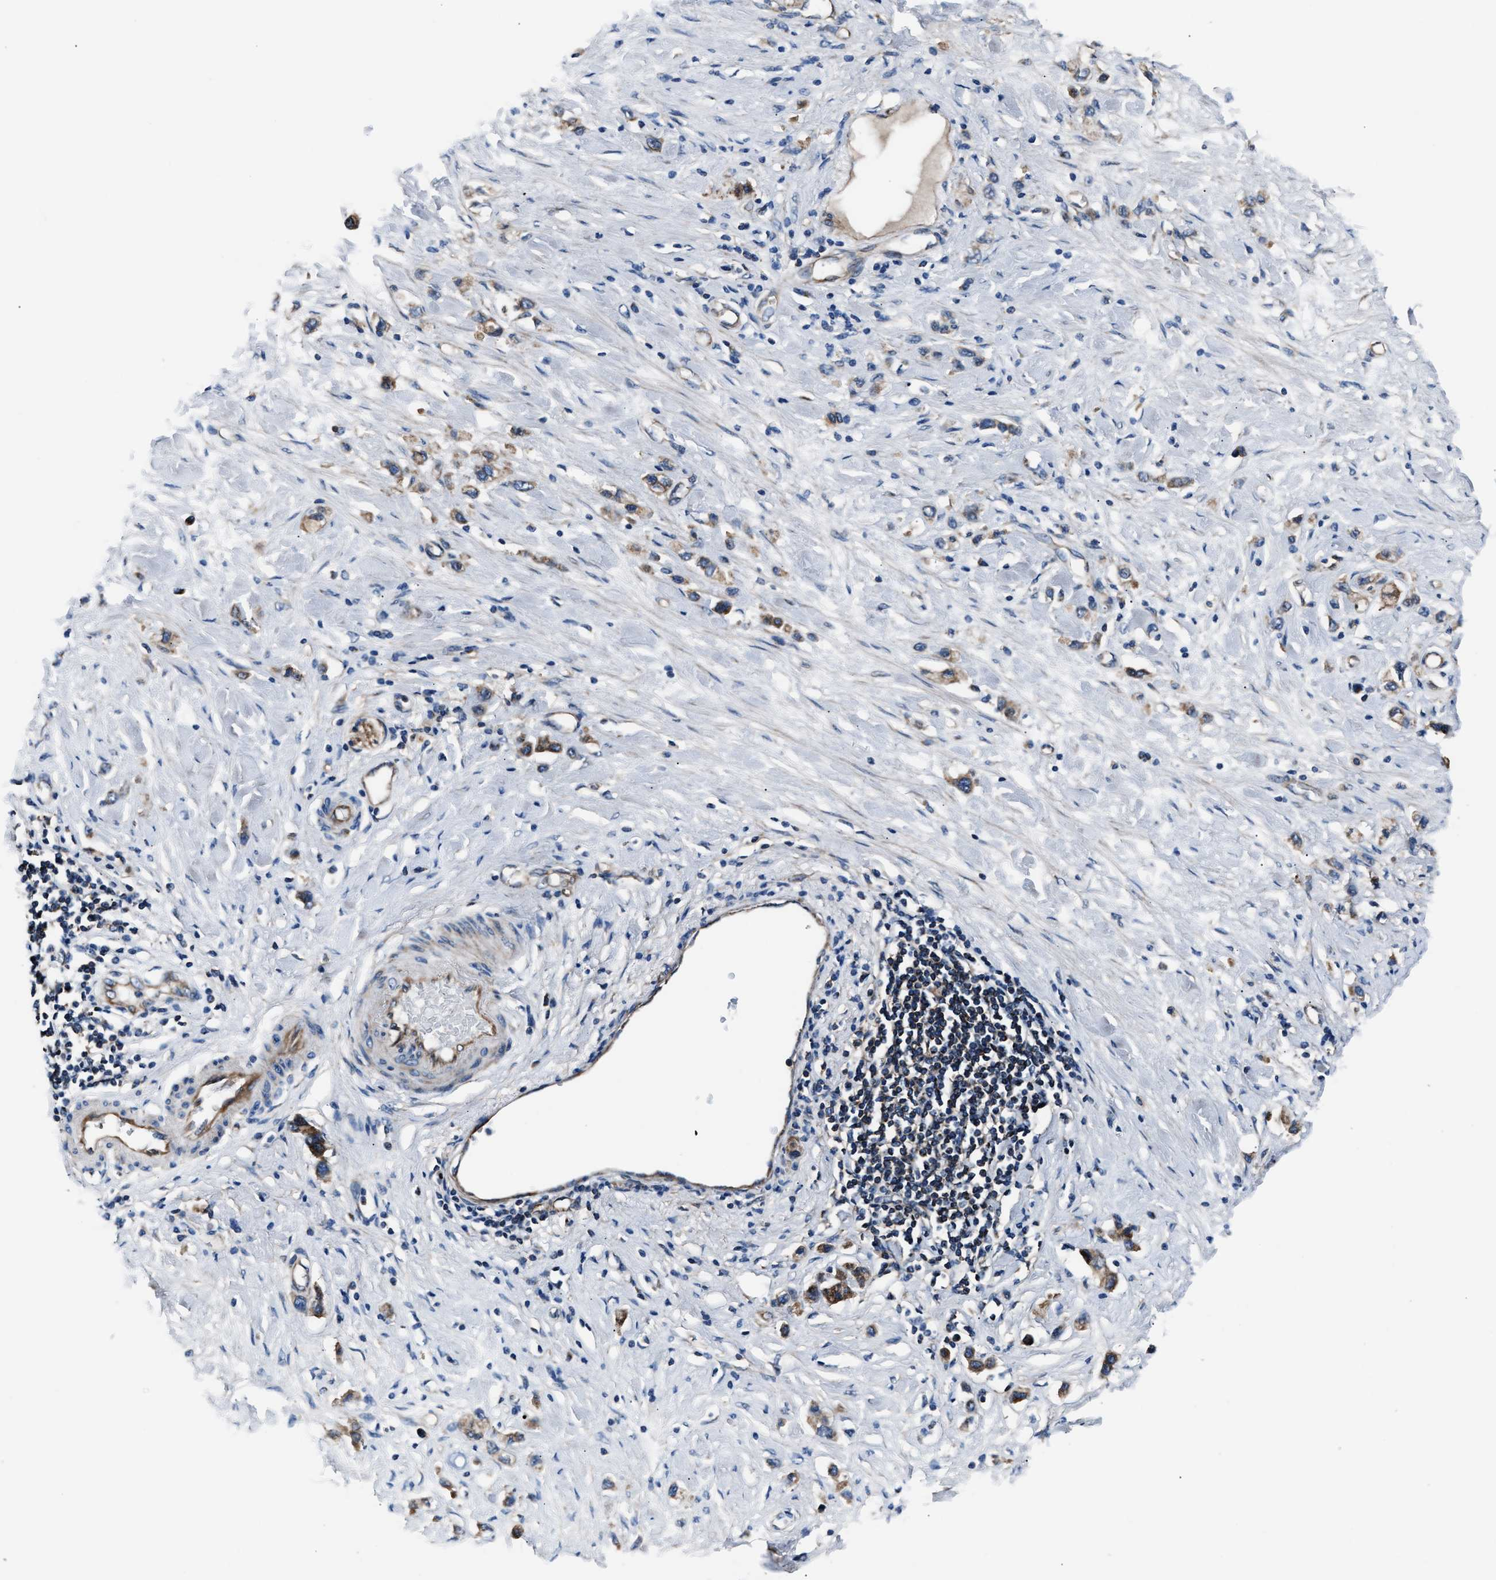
{"staining": {"intensity": "moderate", "quantity": ">75%", "location": "cytoplasmic/membranous"}, "tissue": "stomach cancer", "cell_type": "Tumor cells", "image_type": "cancer", "snomed": [{"axis": "morphology", "description": "Adenocarcinoma, NOS"}, {"axis": "topography", "description": "Stomach"}], "caption": "IHC micrograph of neoplastic tissue: stomach cancer stained using IHC demonstrates medium levels of moderate protein expression localized specifically in the cytoplasmic/membranous of tumor cells, appearing as a cytoplasmic/membranous brown color.", "gene": "GGCT", "patient": {"sex": "female", "age": 65}}